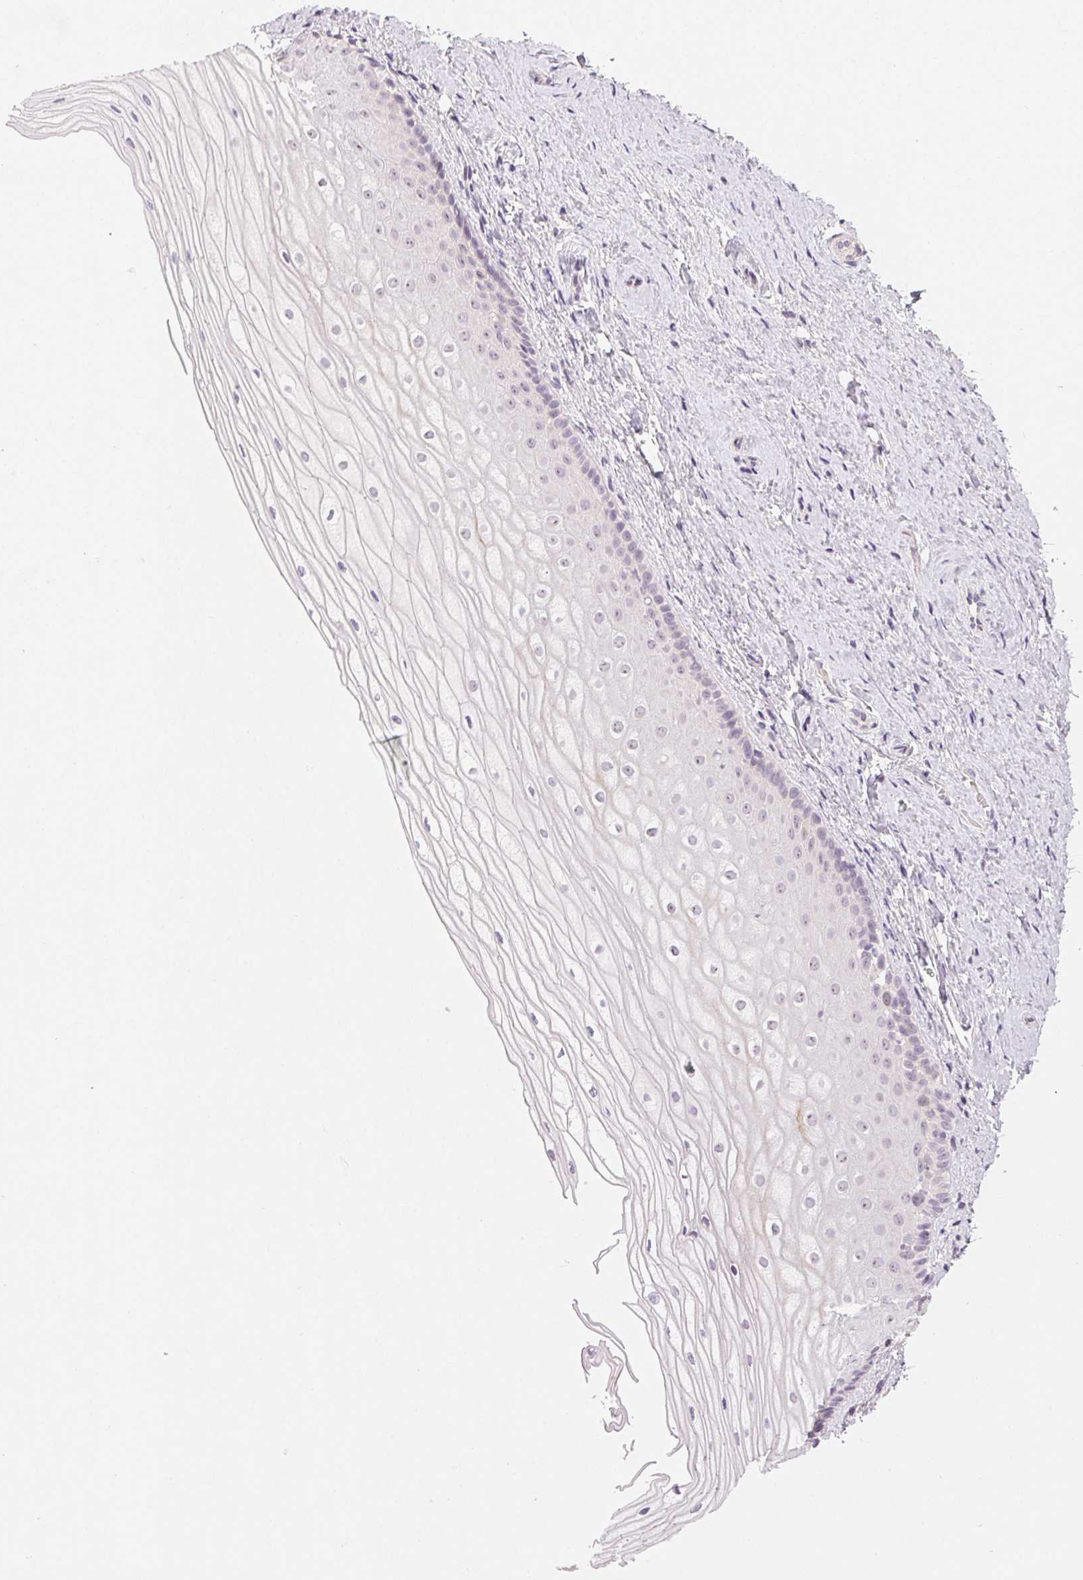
{"staining": {"intensity": "negative", "quantity": "none", "location": "none"}, "tissue": "vagina", "cell_type": "Squamous epithelial cells", "image_type": "normal", "snomed": [{"axis": "morphology", "description": "Normal tissue, NOS"}, {"axis": "topography", "description": "Vagina"}], "caption": "Squamous epithelial cells are negative for protein expression in benign human vagina. (Stains: DAB (3,3'-diaminobenzidine) immunohistochemistry (IHC) with hematoxylin counter stain, Microscopy: brightfield microscopy at high magnification).", "gene": "MYBL1", "patient": {"sex": "female", "age": 52}}